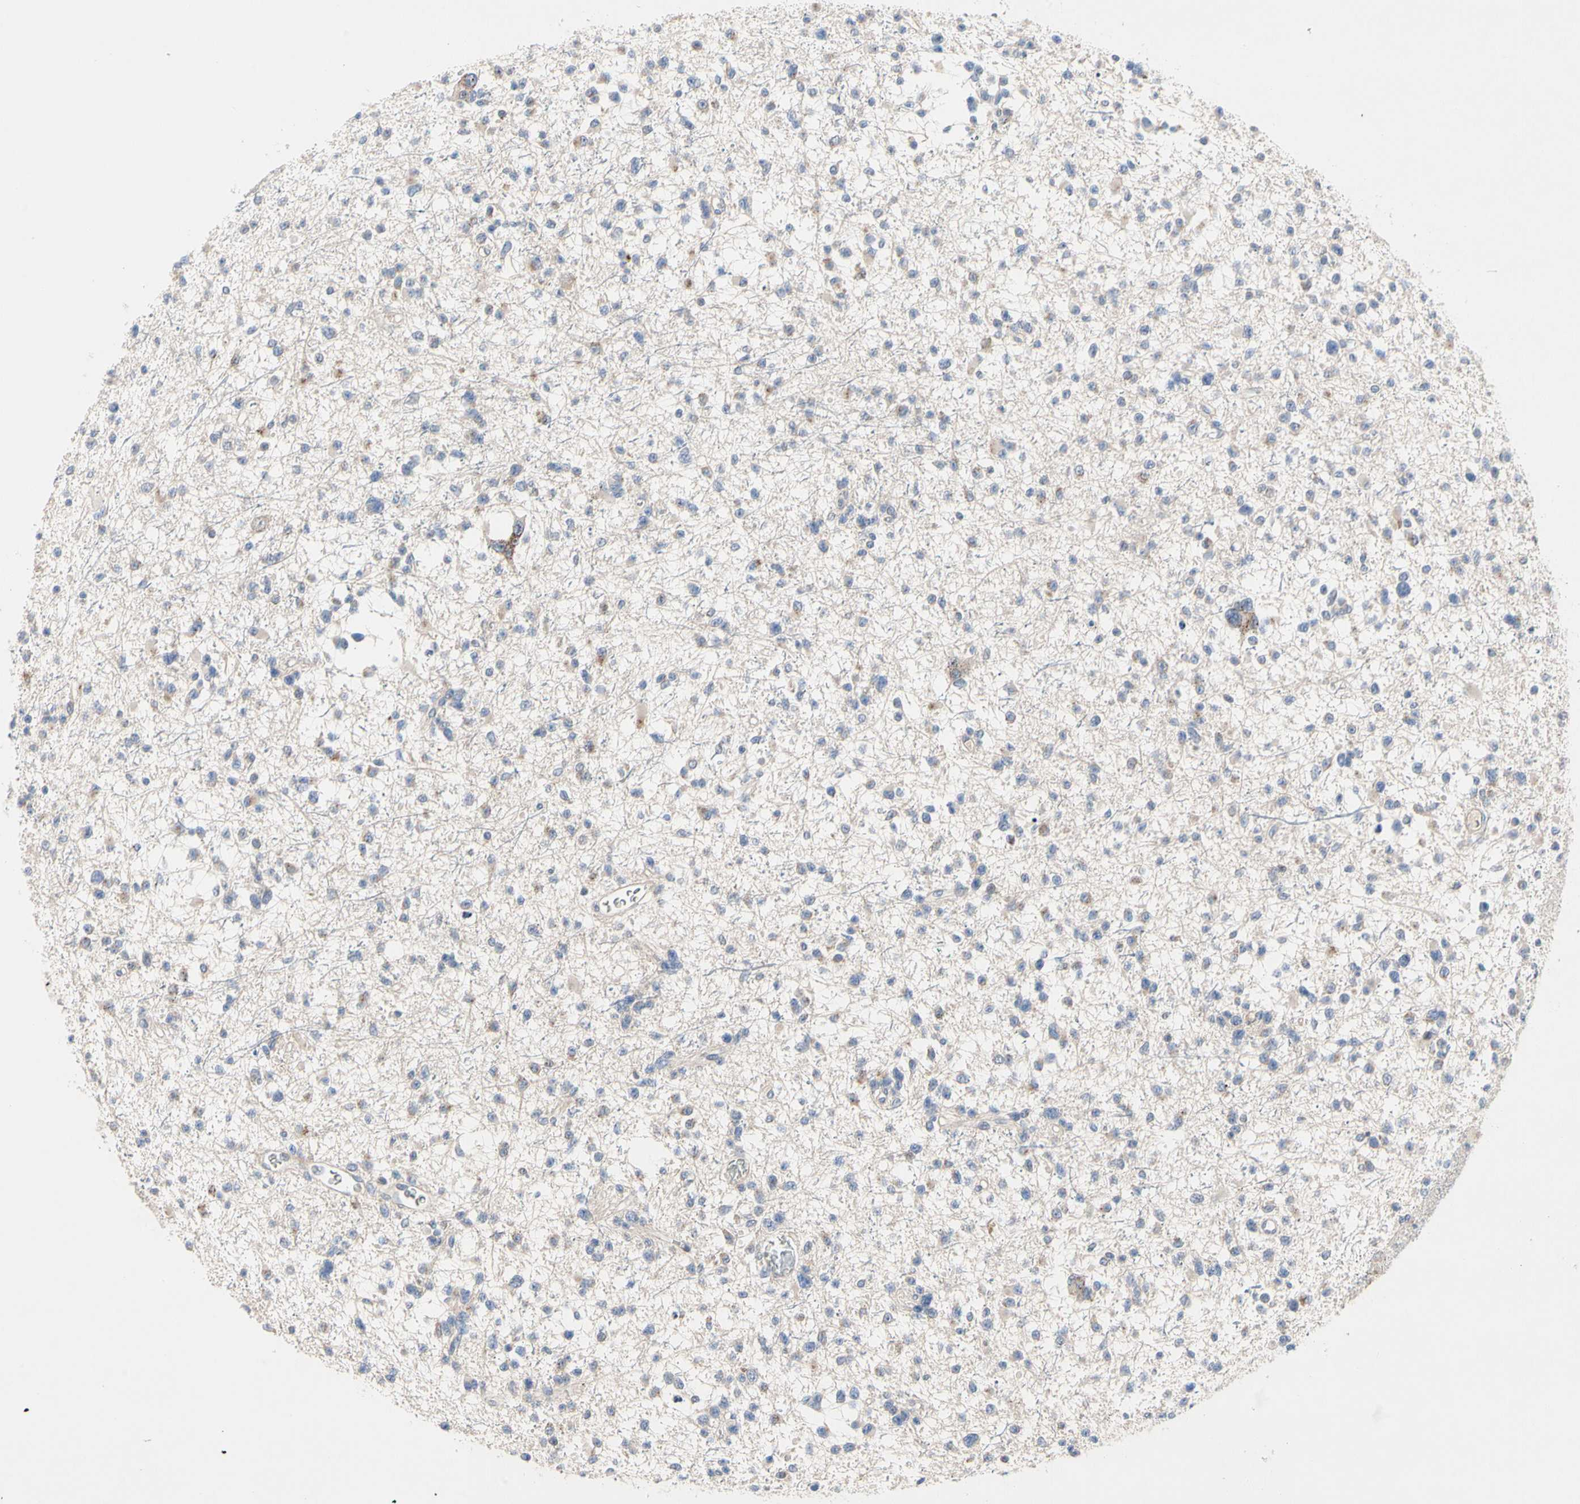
{"staining": {"intensity": "weak", "quantity": "<25%", "location": "cytoplasmic/membranous"}, "tissue": "glioma", "cell_type": "Tumor cells", "image_type": "cancer", "snomed": [{"axis": "morphology", "description": "Glioma, malignant, Low grade"}, {"axis": "topography", "description": "Brain"}], "caption": "Immunohistochemistry micrograph of malignant low-grade glioma stained for a protein (brown), which displays no staining in tumor cells. The staining is performed using DAB brown chromogen with nuclei counter-stained in using hematoxylin.", "gene": "MMEL1", "patient": {"sex": "female", "age": 22}}